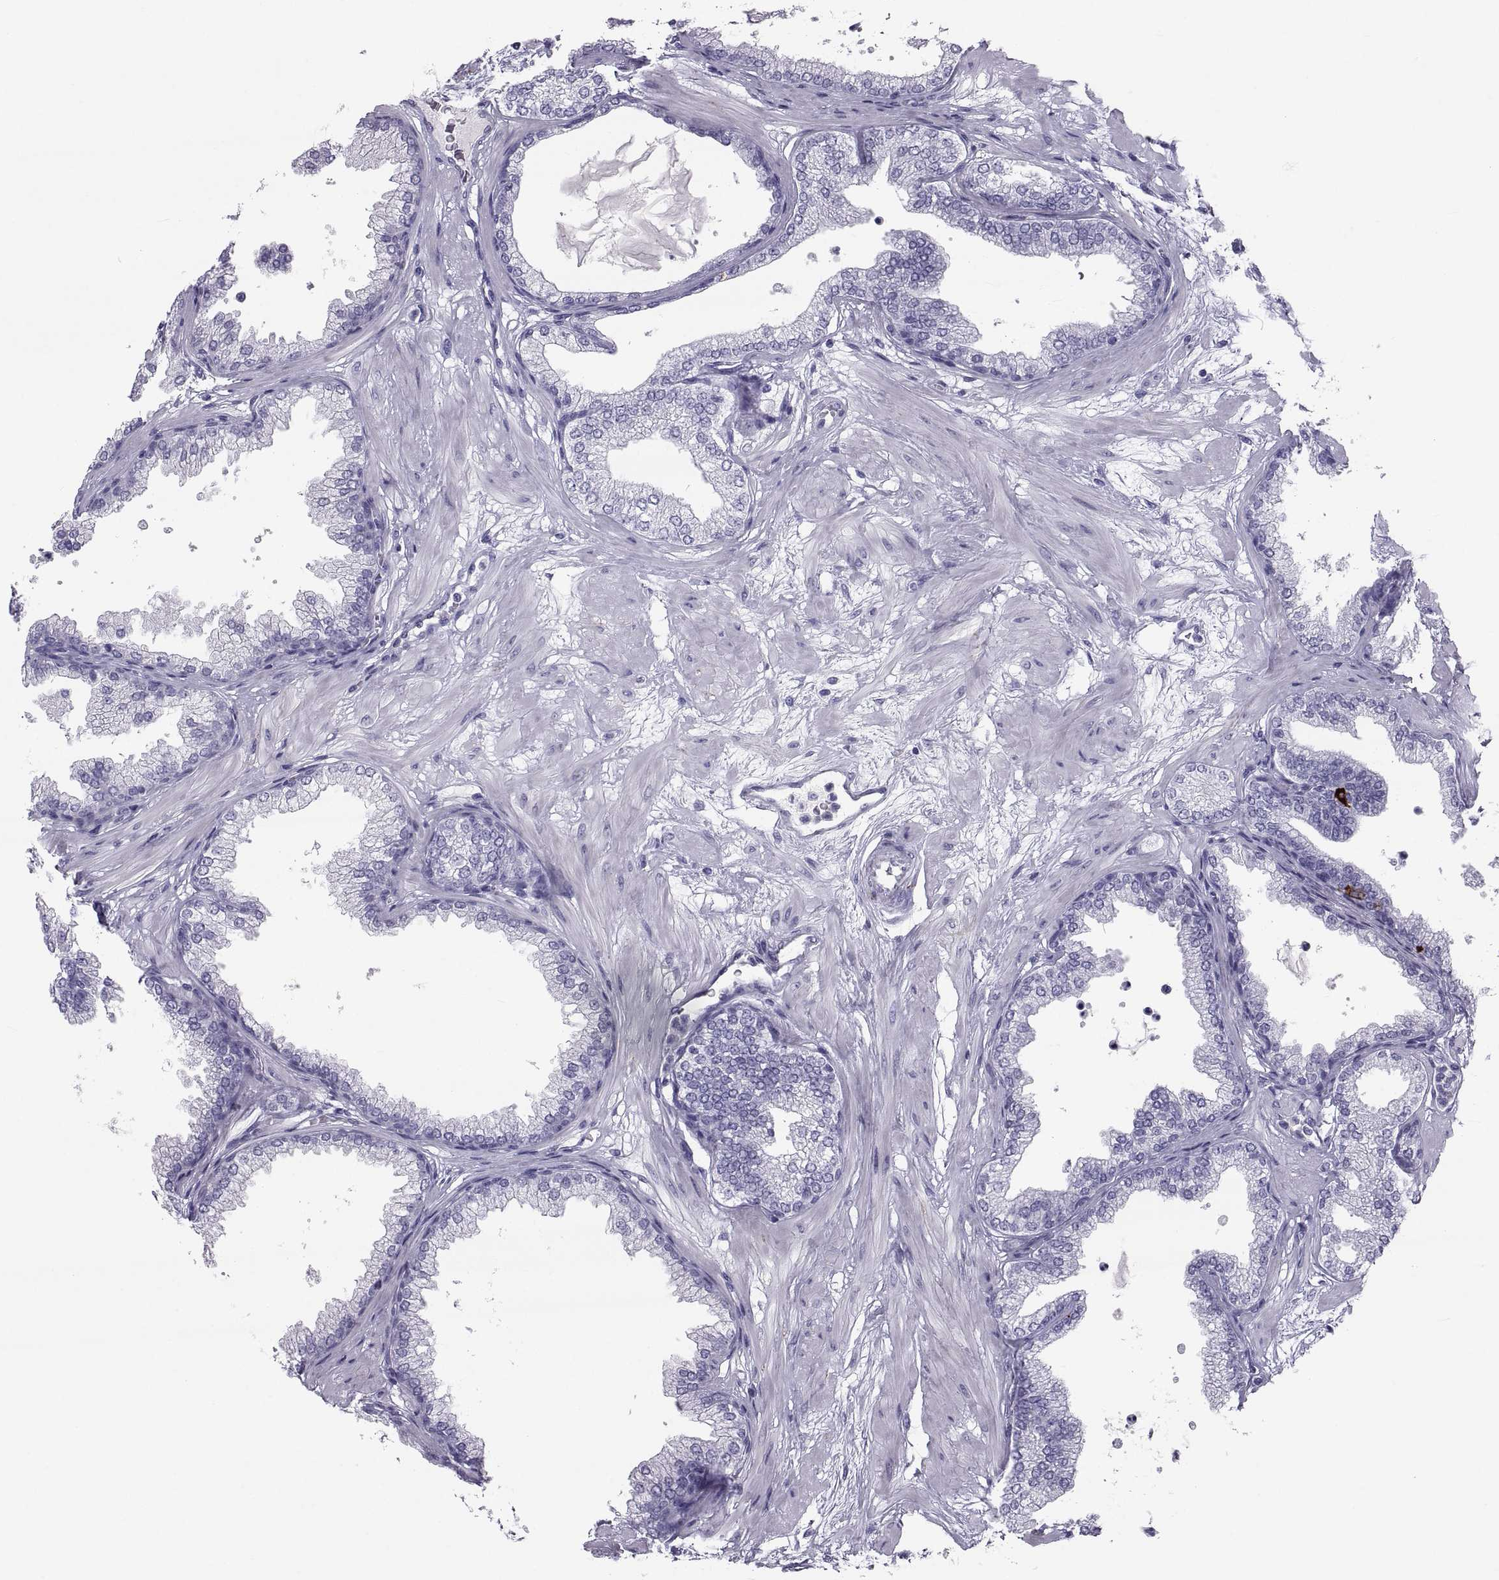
{"staining": {"intensity": "negative", "quantity": "none", "location": "none"}, "tissue": "prostate", "cell_type": "Glandular cells", "image_type": "normal", "snomed": [{"axis": "morphology", "description": "Normal tissue, NOS"}, {"axis": "topography", "description": "Prostate"}], "caption": "IHC of unremarkable human prostate reveals no staining in glandular cells. (Stains: DAB immunohistochemistry with hematoxylin counter stain, Microscopy: brightfield microscopy at high magnification).", "gene": "PCSK1N", "patient": {"sex": "male", "age": 37}}